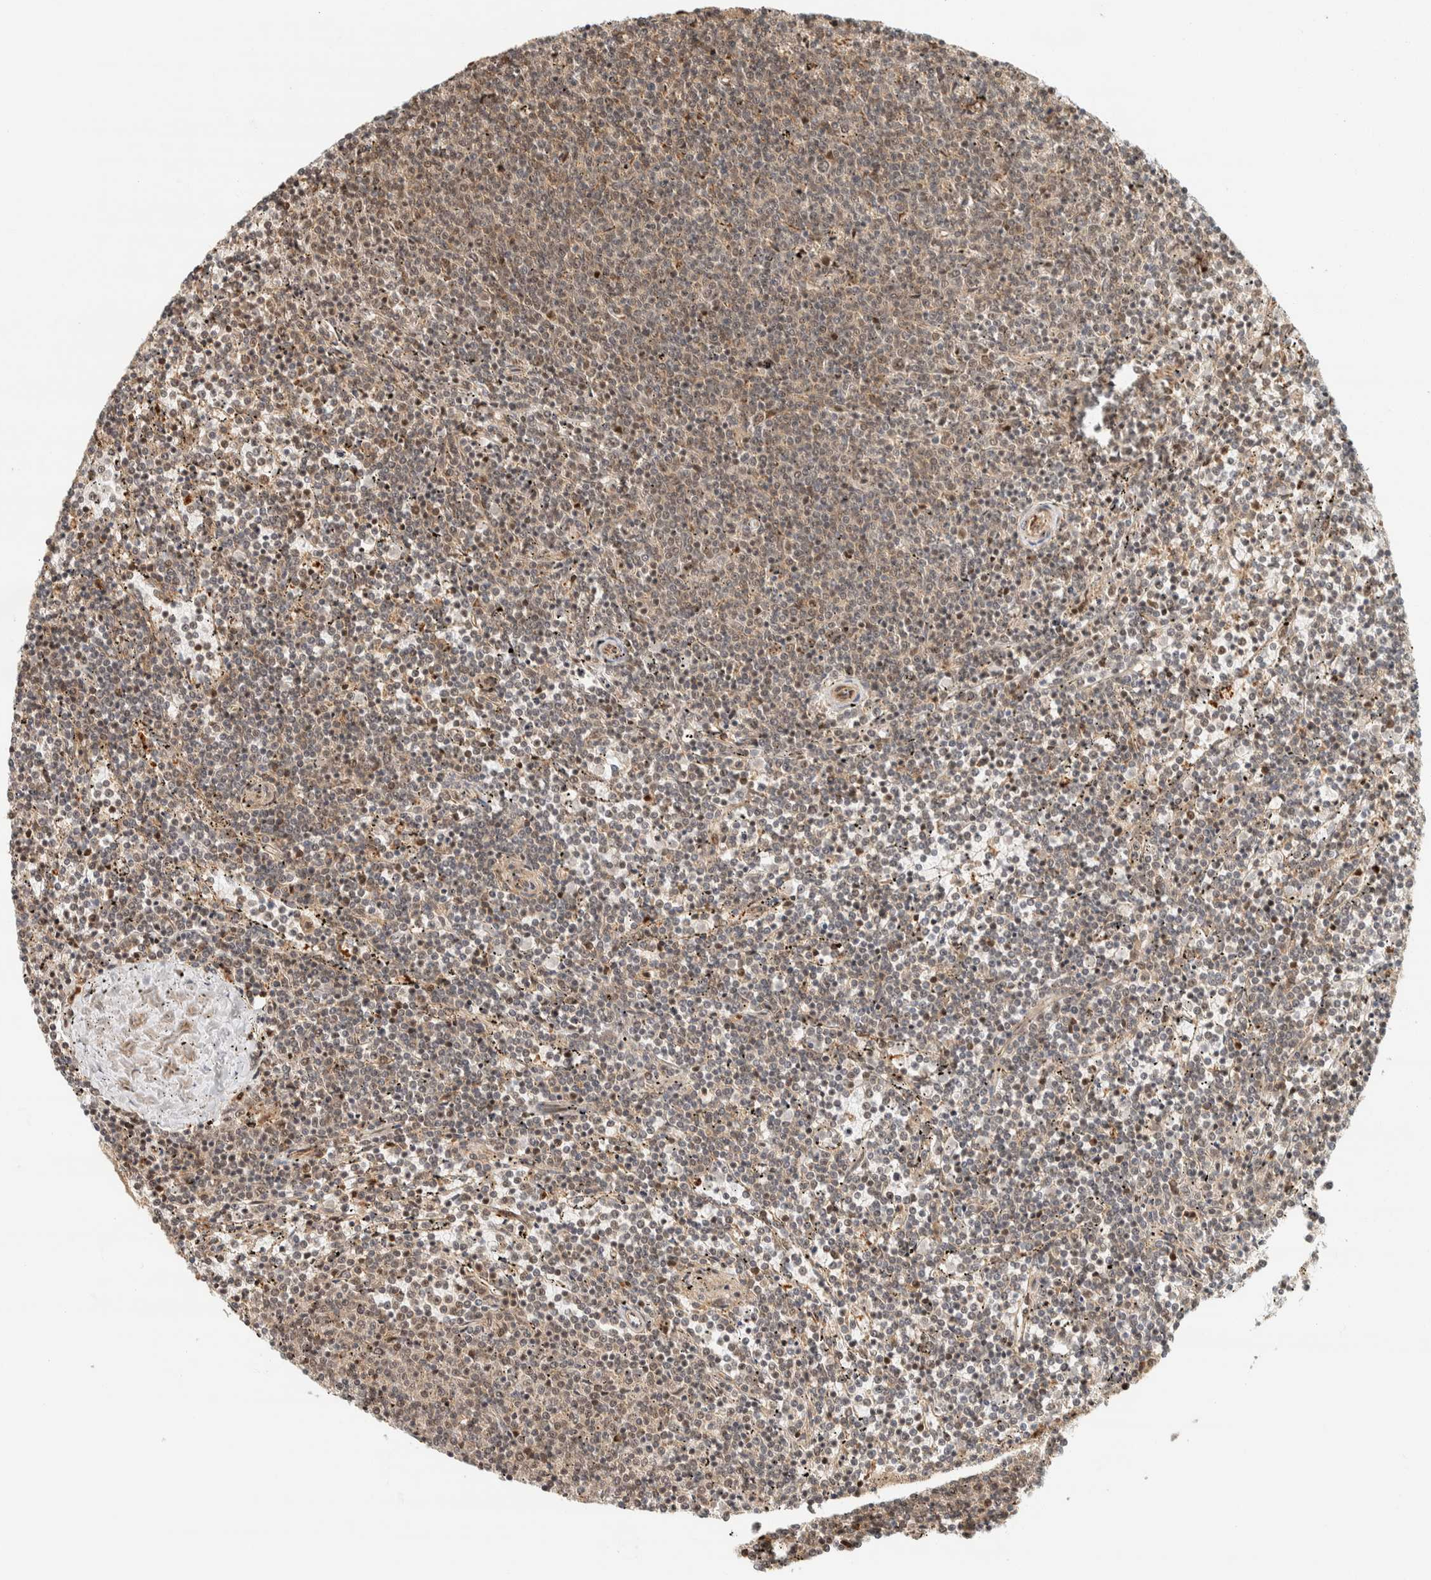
{"staining": {"intensity": "weak", "quantity": "25%-75%", "location": "nuclear"}, "tissue": "lymphoma", "cell_type": "Tumor cells", "image_type": "cancer", "snomed": [{"axis": "morphology", "description": "Malignant lymphoma, non-Hodgkin's type, Low grade"}, {"axis": "topography", "description": "Spleen"}], "caption": "Lymphoma stained for a protein demonstrates weak nuclear positivity in tumor cells. The staining is performed using DAB (3,3'-diaminobenzidine) brown chromogen to label protein expression. The nuclei are counter-stained blue using hematoxylin.", "gene": "SIK1", "patient": {"sex": "female", "age": 50}}